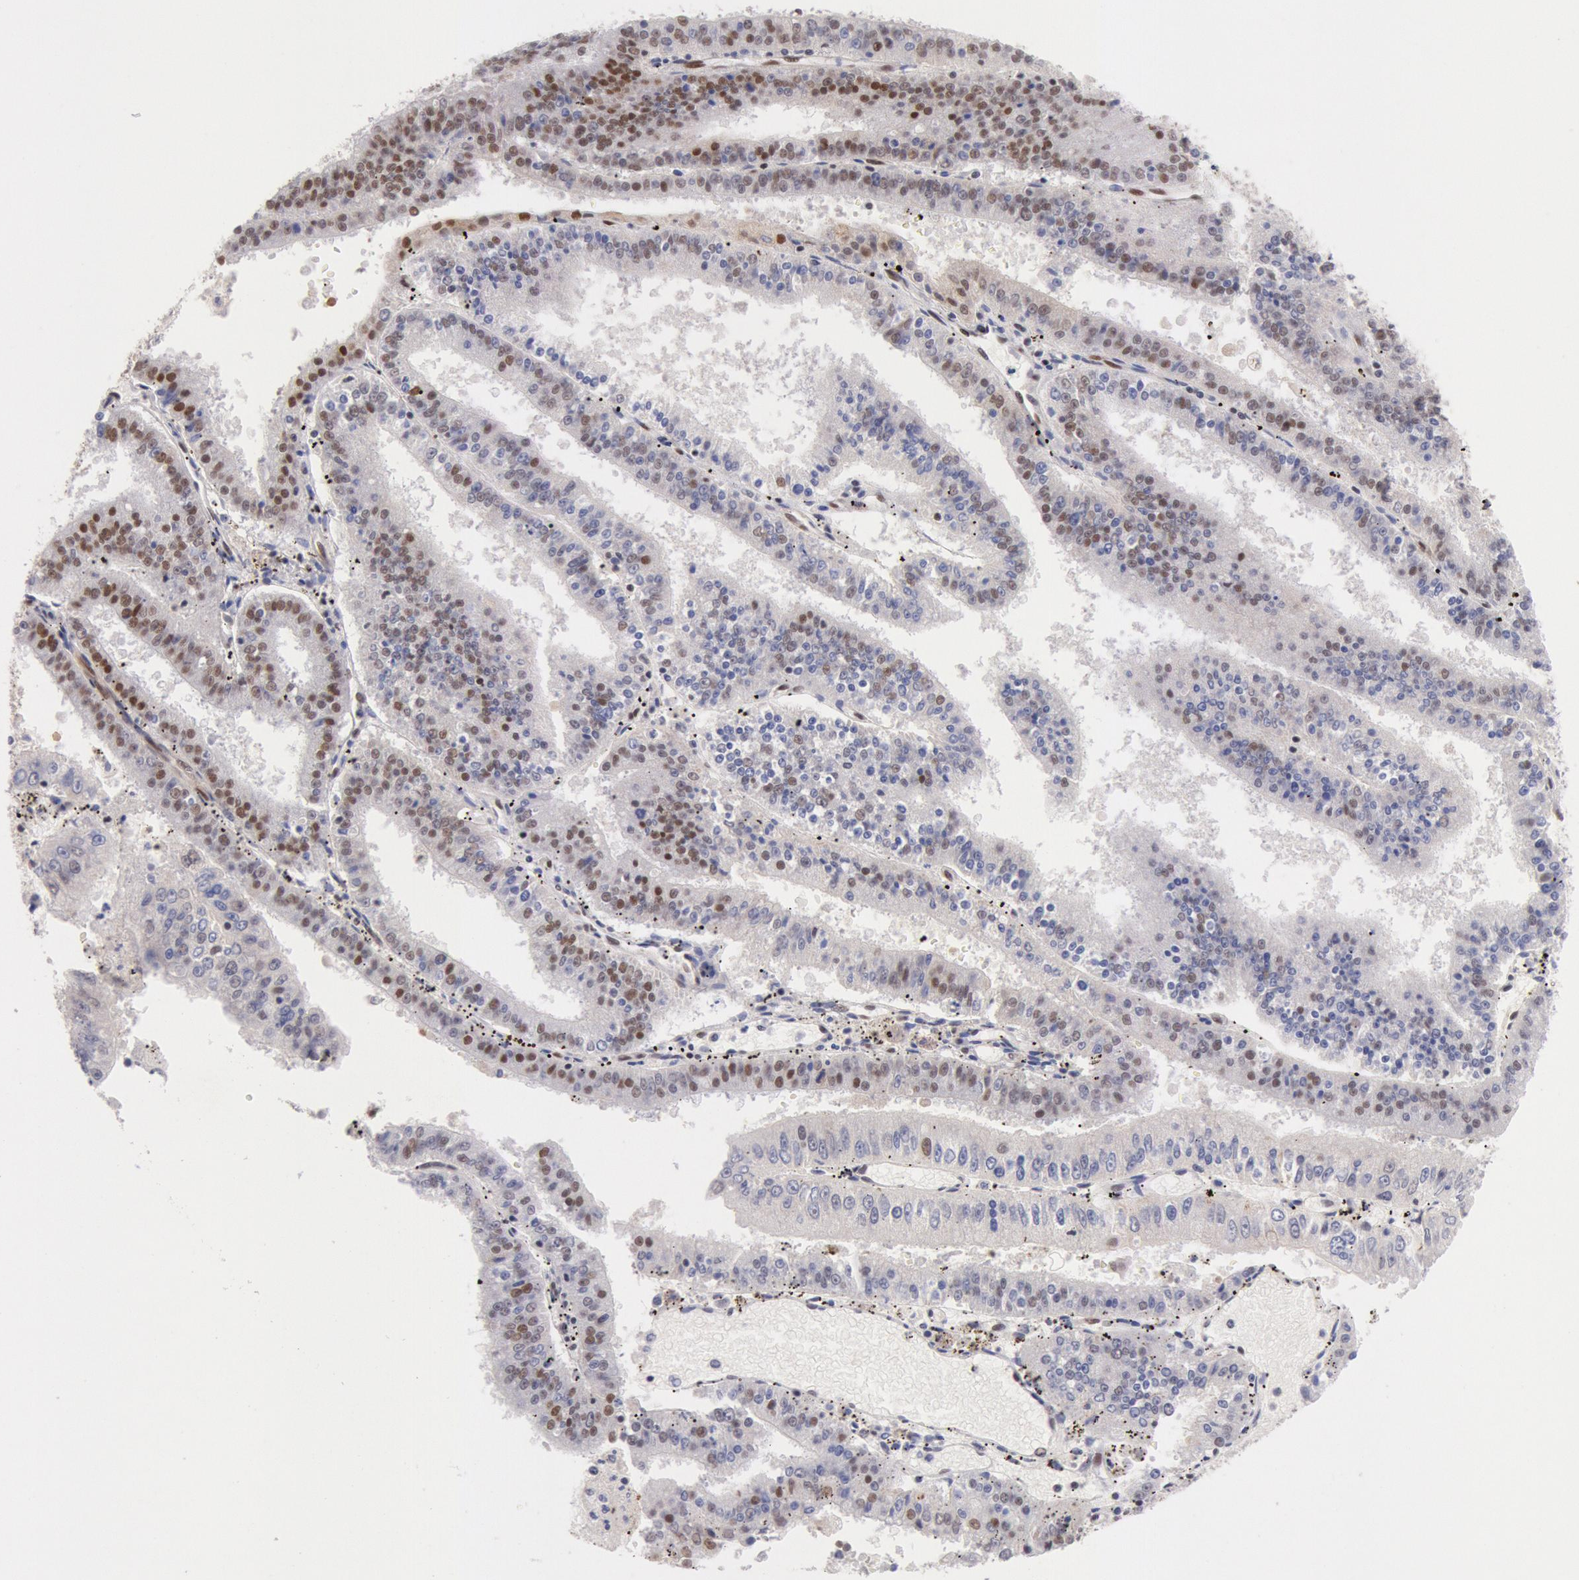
{"staining": {"intensity": "moderate", "quantity": "25%-75%", "location": "nuclear"}, "tissue": "endometrial cancer", "cell_type": "Tumor cells", "image_type": "cancer", "snomed": [{"axis": "morphology", "description": "Adenocarcinoma, NOS"}, {"axis": "topography", "description": "Endometrium"}], "caption": "Immunohistochemistry (IHC) (DAB) staining of human adenocarcinoma (endometrial) reveals moderate nuclear protein staining in about 25%-75% of tumor cells.", "gene": "CDKN2B", "patient": {"sex": "female", "age": 66}}